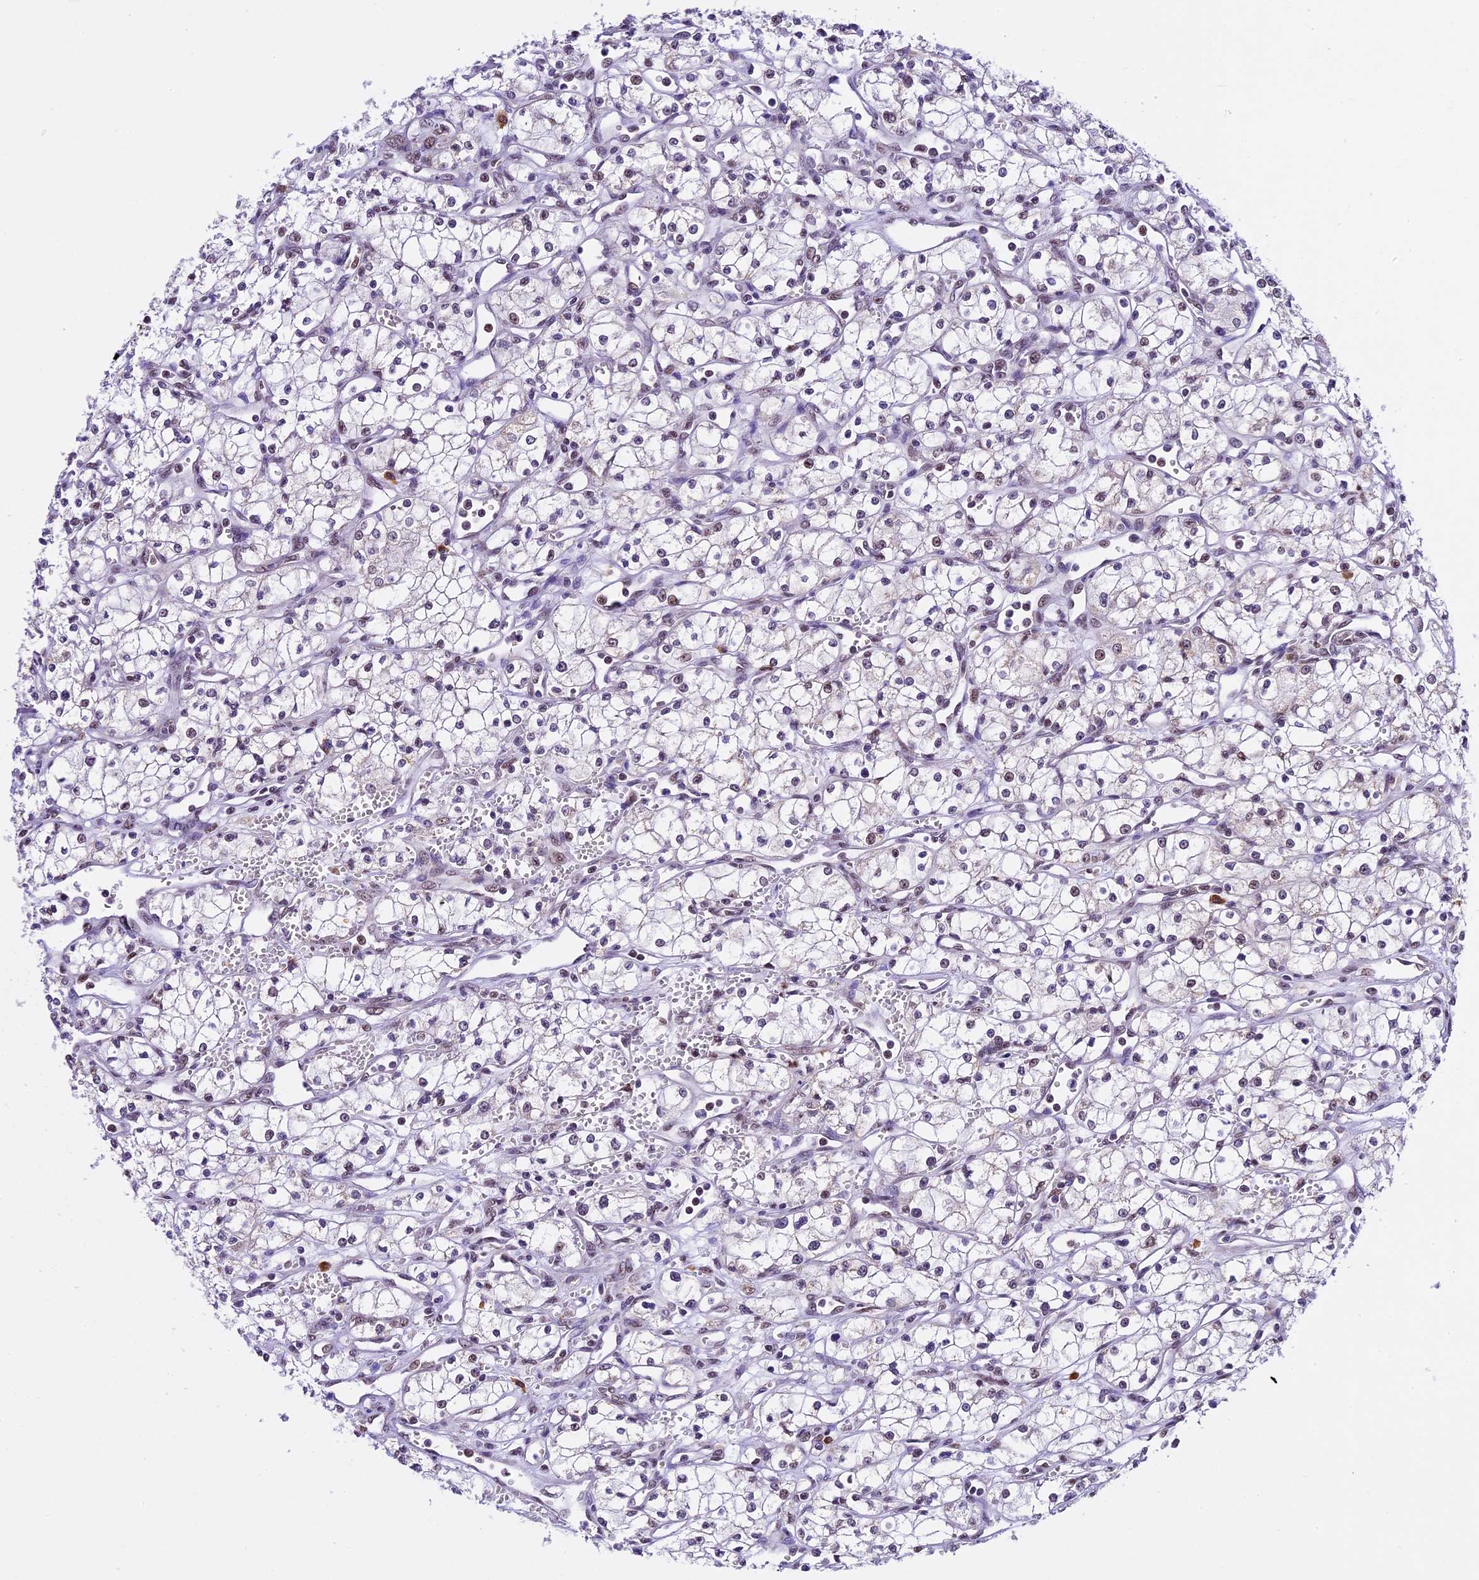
{"staining": {"intensity": "negative", "quantity": "none", "location": "none"}, "tissue": "renal cancer", "cell_type": "Tumor cells", "image_type": "cancer", "snomed": [{"axis": "morphology", "description": "Adenocarcinoma, NOS"}, {"axis": "topography", "description": "Kidney"}], "caption": "Tumor cells show no significant positivity in renal cancer (adenocarcinoma).", "gene": "CARS2", "patient": {"sex": "male", "age": 59}}